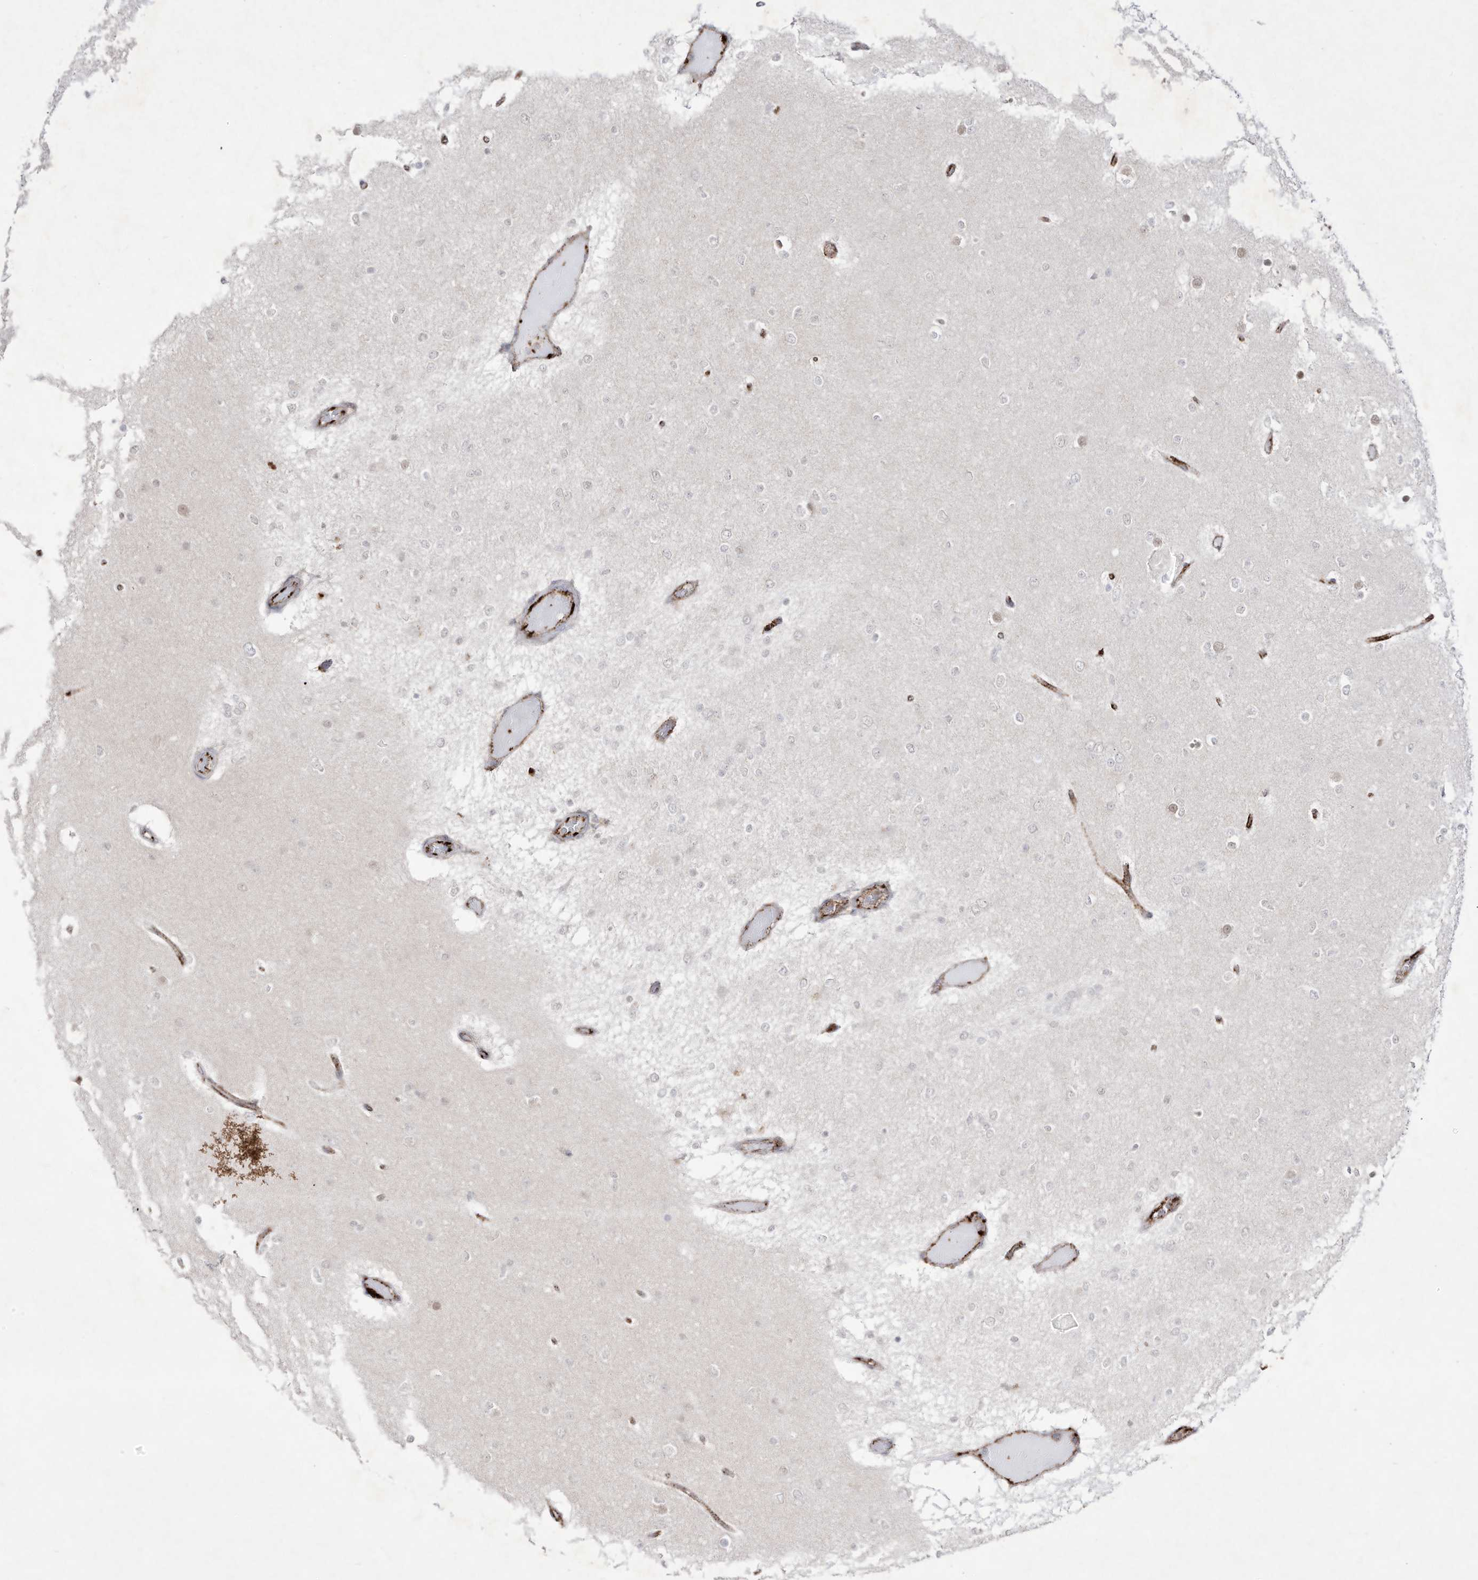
{"staining": {"intensity": "weak", "quantity": "<25%", "location": "nuclear"}, "tissue": "glioma", "cell_type": "Tumor cells", "image_type": "cancer", "snomed": [{"axis": "morphology", "description": "Glioma, malignant, Low grade"}, {"axis": "topography", "description": "Brain"}], "caption": "Tumor cells show no significant expression in glioma.", "gene": "ZGRF1", "patient": {"sex": "female", "age": 22}}